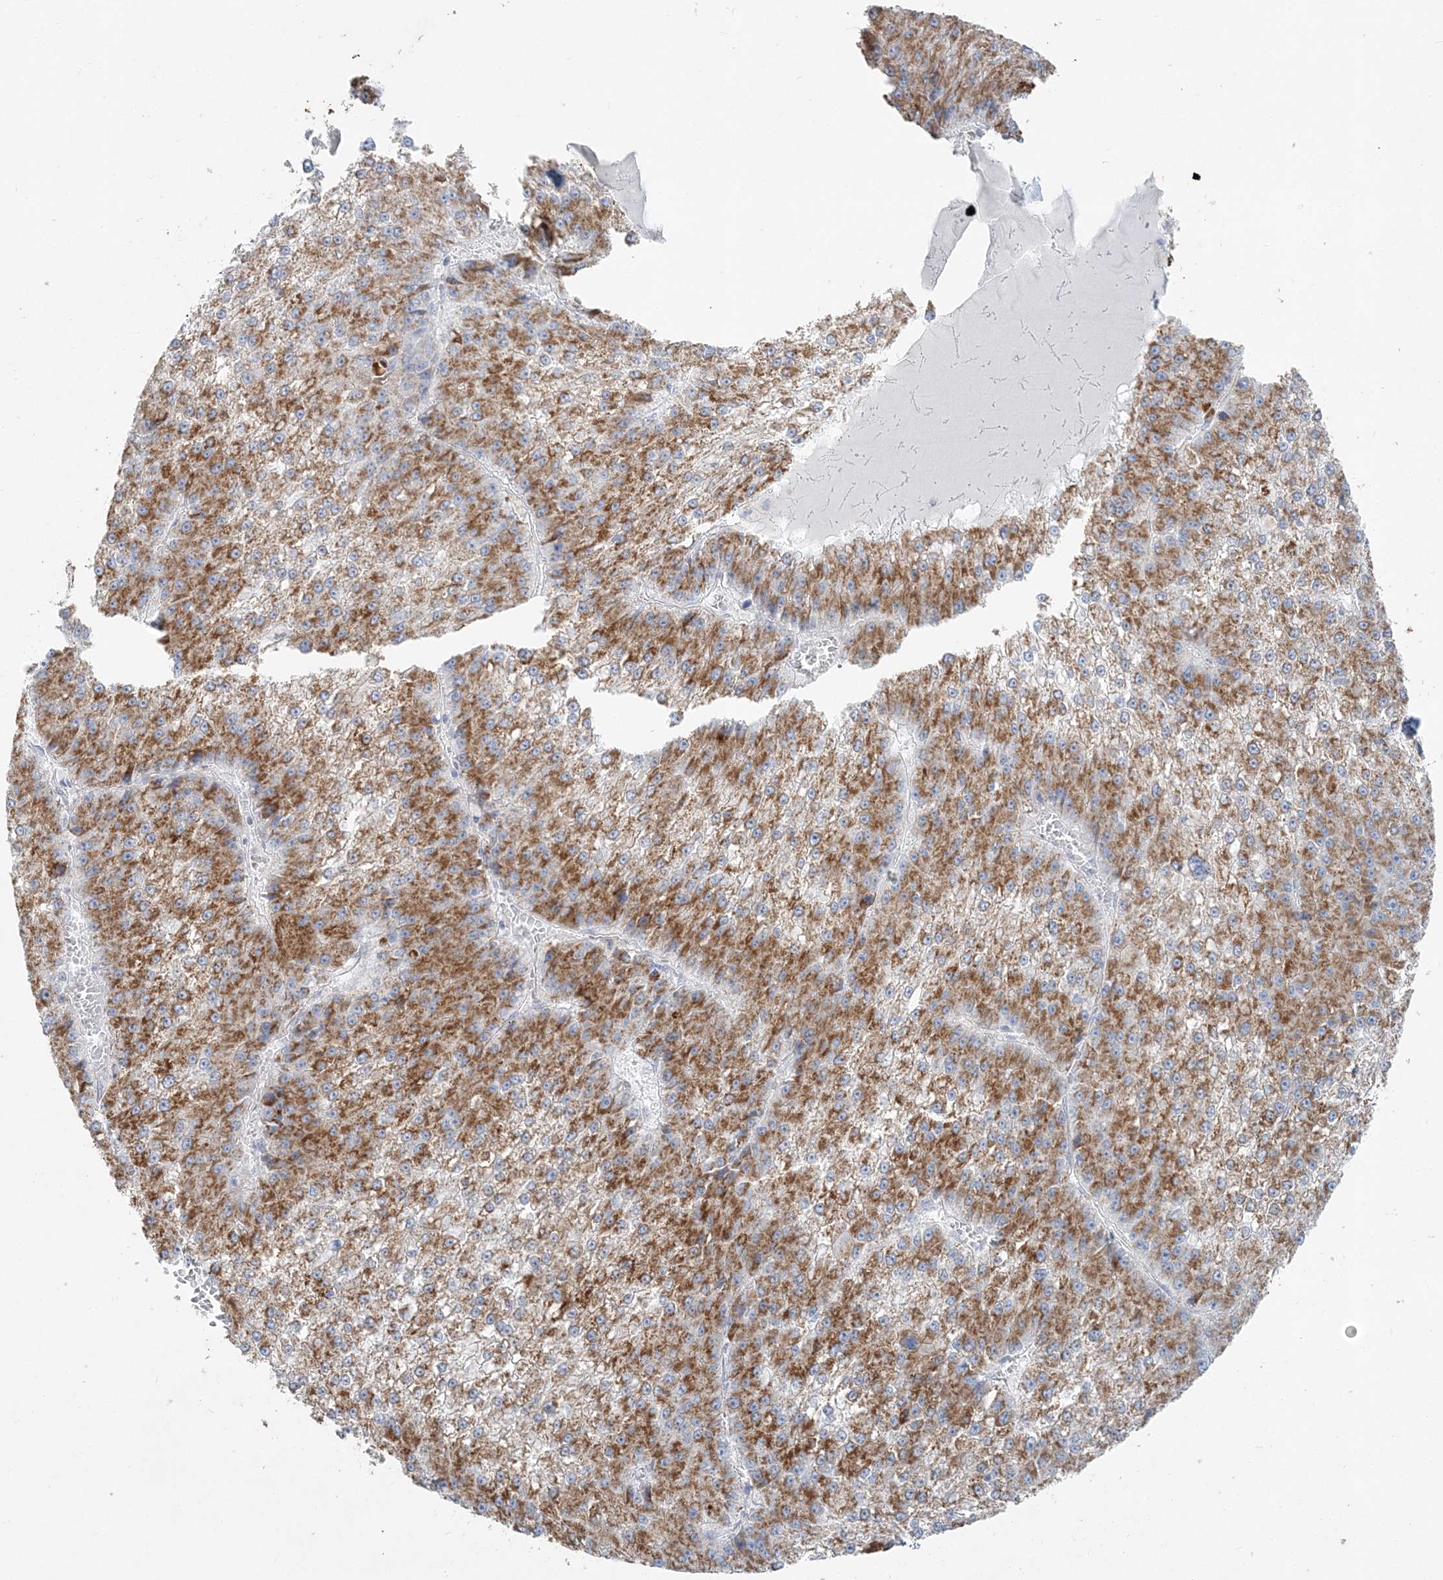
{"staining": {"intensity": "strong", "quantity": ">75%", "location": "cytoplasmic/membranous"}, "tissue": "liver cancer", "cell_type": "Tumor cells", "image_type": "cancer", "snomed": [{"axis": "morphology", "description": "Carcinoma, Hepatocellular, NOS"}, {"axis": "topography", "description": "Liver"}], "caption": "There is high levels of strong cytoplasmic/membranous expression in tumor cells of hepatocellular carcinoma (liver), as demonstrated by immunohistochemical staining (brown color).", "gene": "PCCB", "patient": {"sex": "female", "age": 73}}